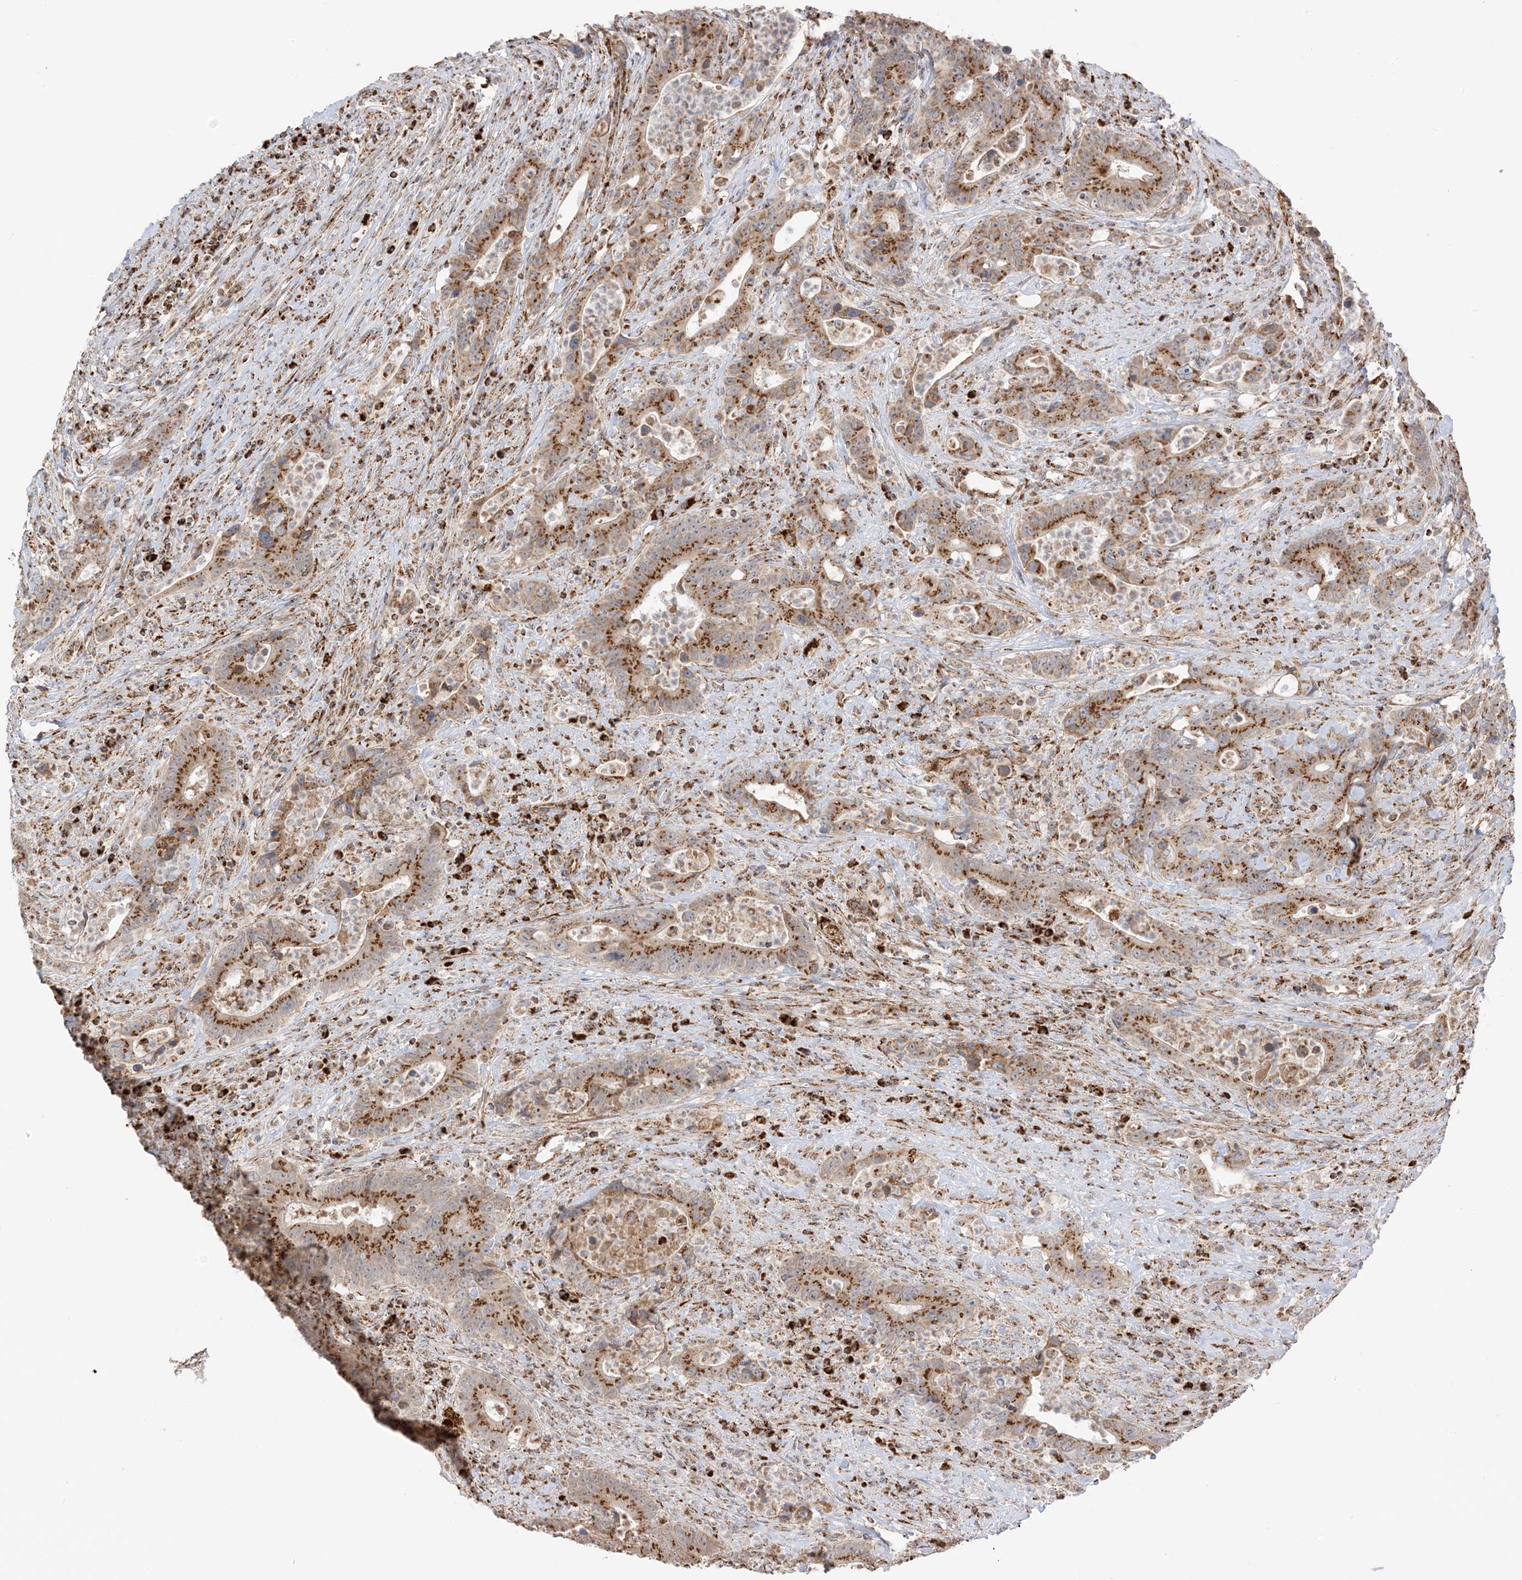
{"staining": {"intensity": "moderate", "quantity": ">75%", "location": "cytoplasmic/membranous"}, "tissue": "colorectal cancer", "cell_type": "Tumor cells", "image_type": "cancer", "snomed": [{"axis": "morphology", "description": "Adenocarcinoma, NOS"}, {"axis": "topography", "description": "Colon"}], "caption": "Immunohistochemical staining of adenocarcinoma (colorectal) shows medium levels of moderate cytoplasmic/membranous protein expression in about >75% of tumor cells.", "gene": "SLC25A12", "patient": {"sex": "female", "age": 75}}